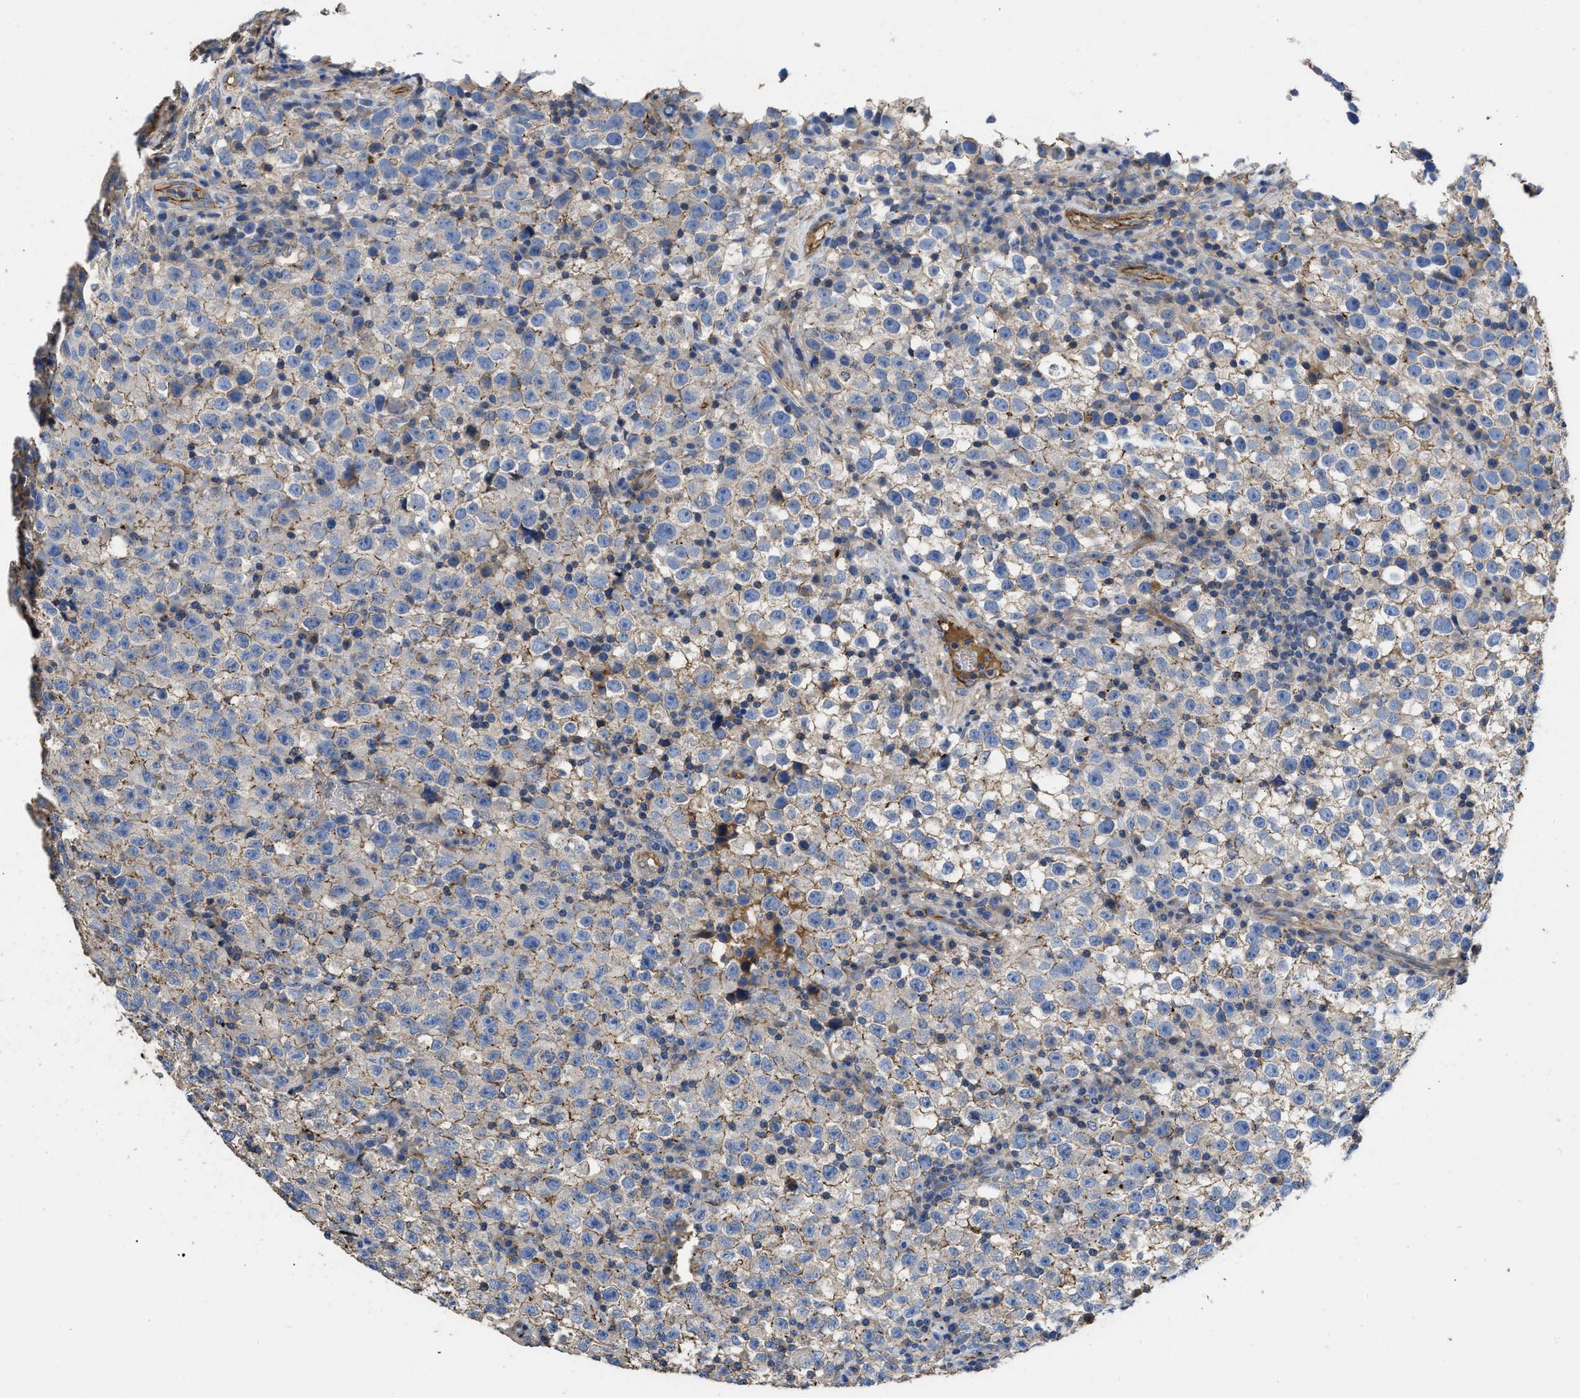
{"staining": {"intensity": "negative", "quantity": "none", "location": "none"}, "tissue": "testis cancer", "cell_type": "Tumor cells", "image_type": "cancer", "snomed": [{"axis": "morphology", "description": "Seminoma, NOS"}, {"axis": "topography", "description": "Testis"}], "caption": "This is an immunohistochemistry photomicrograph of testis cancer (seminoma). There is no positivity in tumor cells.", "gene": "USP4", "patient": {"sex": "male", "age": 22}}